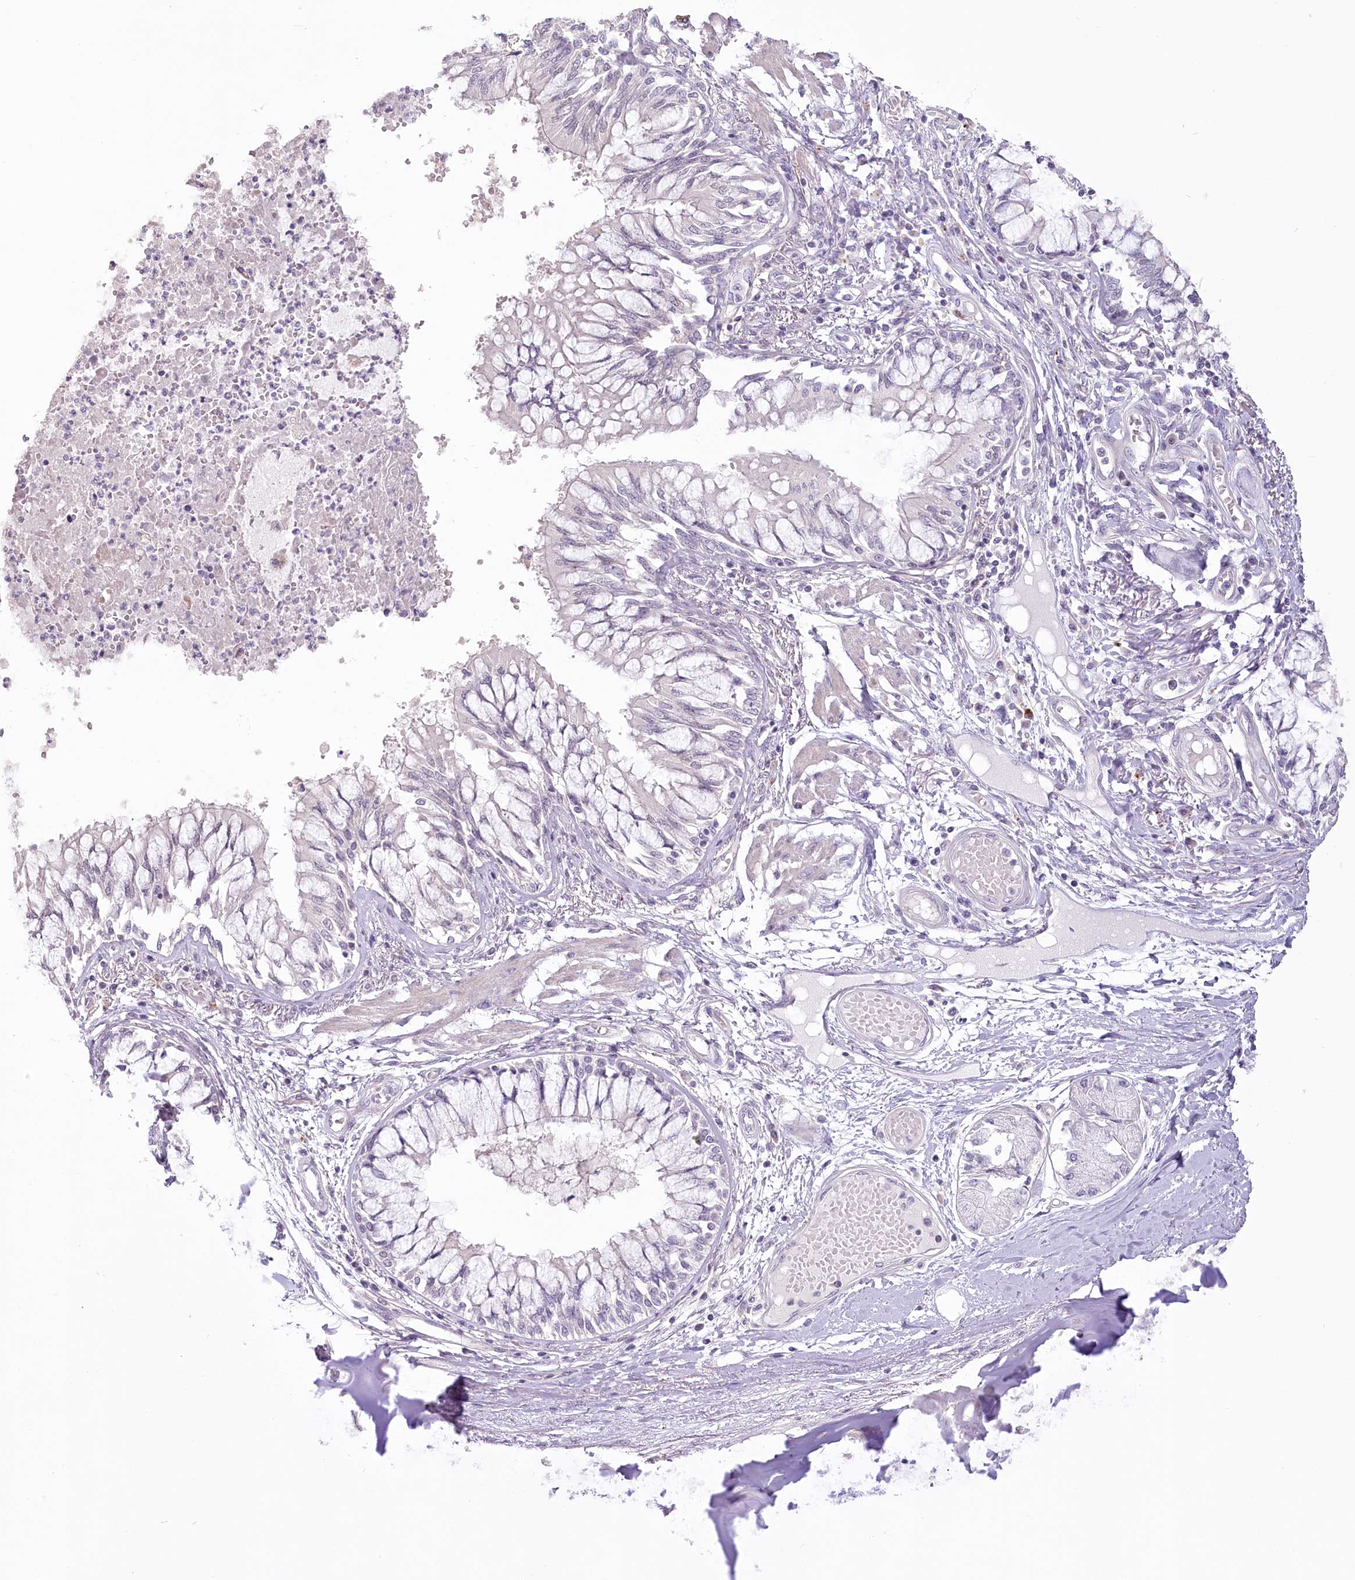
{"staining": {"intensity": "weak", "quantity": "<25%", "location": "cytoplasmic/membranous"}, "tissue": "bronchus", "cell_type": "Respiratory epithelial cells", "image_type": "normal", "snomed": [{"axis": "morphology", "description": "Normal tissue, NOS"}, {"axis": "topography", "description": "Cartilage tissue"}, {"axis": "topography", "description": "Bronchus"}, {"axis": "topography", "description": "Lung"}], "caption": "Immunohistochemical staining of unremarkable human bronchus exhibits no significant staining in respiratory epithelial cells.", "gene": "USP11", "patient": {"sex": "female", "age": 49}}